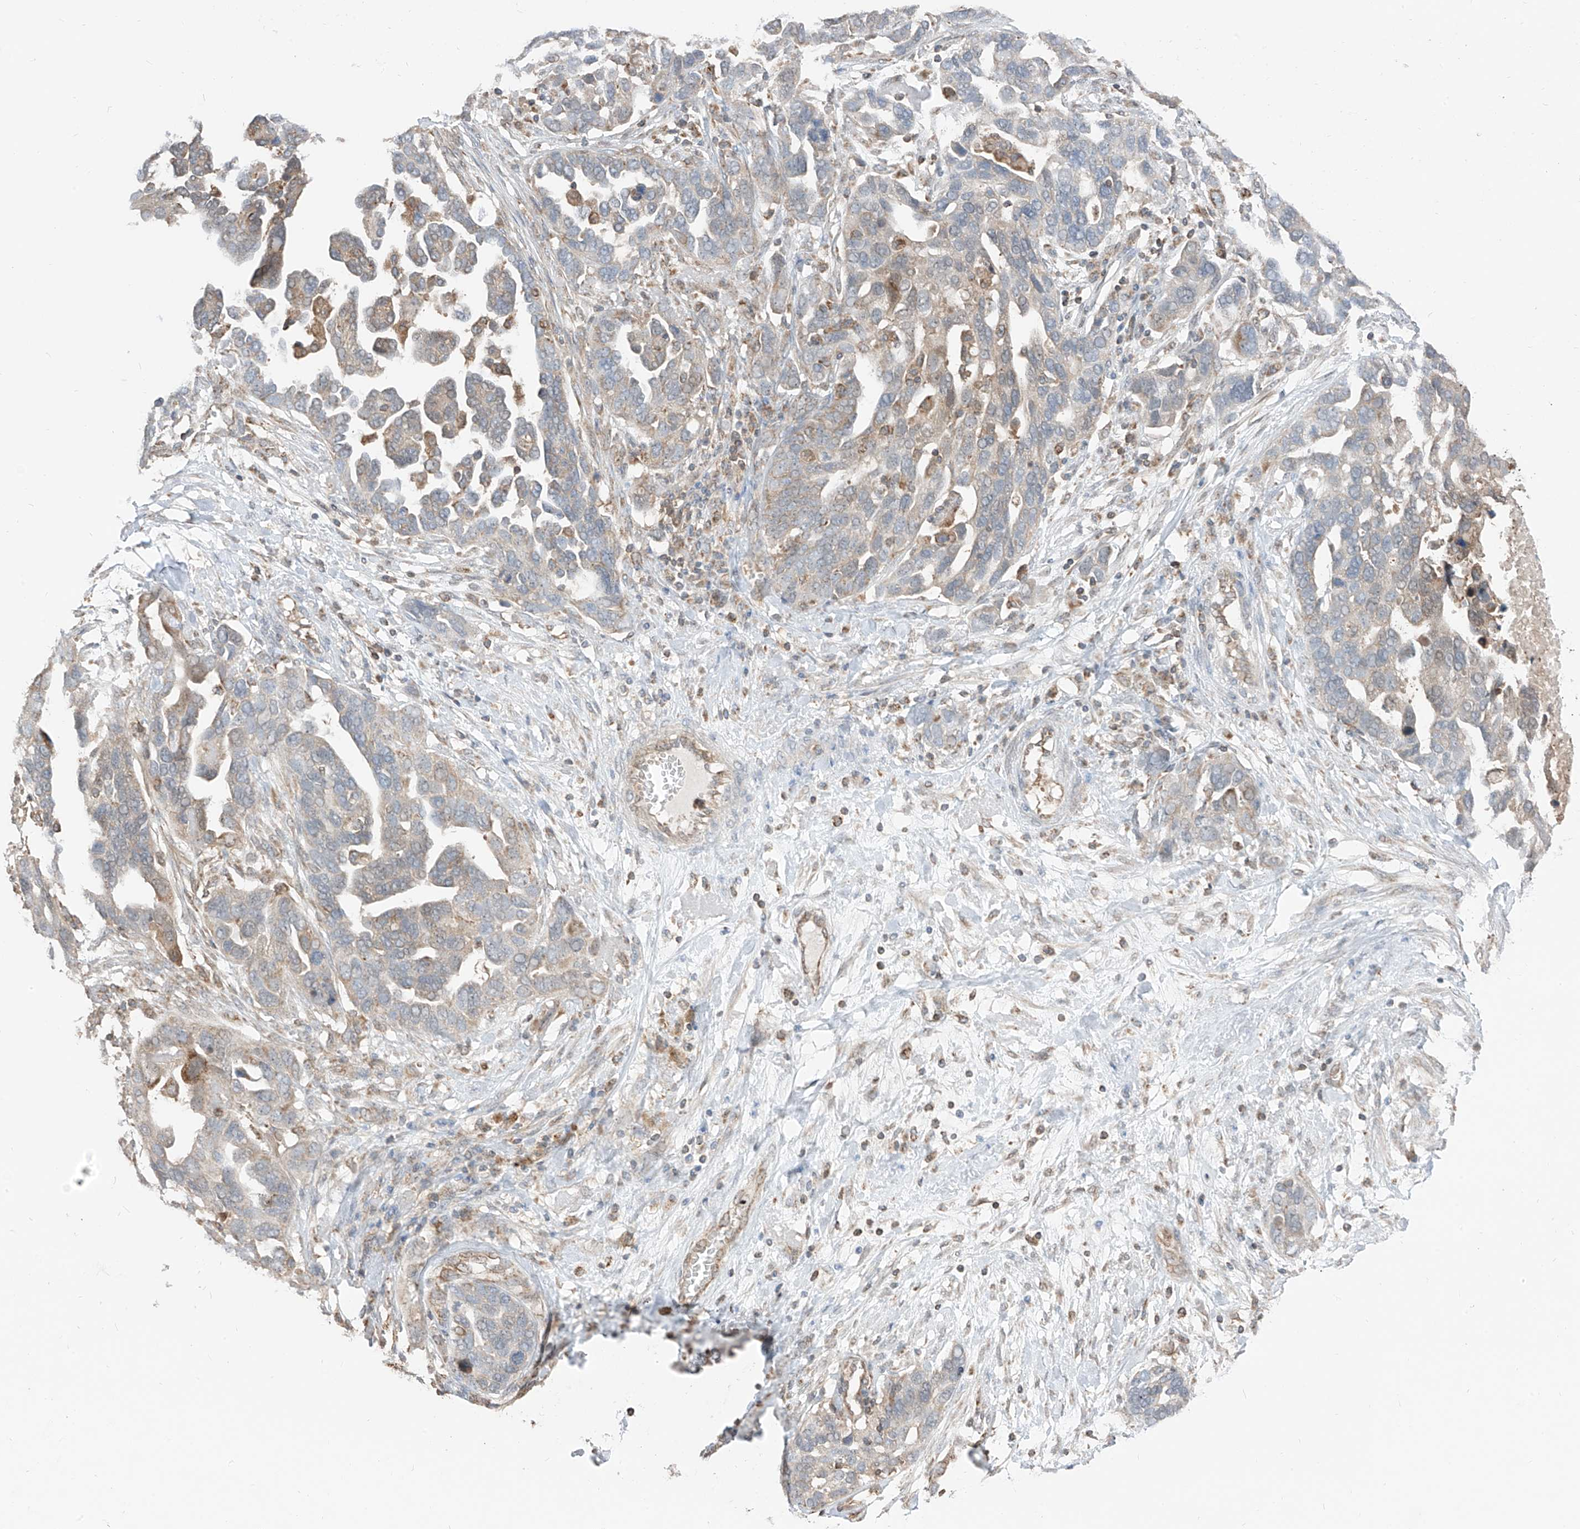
{"staining": {"intensity": "weak", "quantity": "<25%", "location": "cytoplasmic/membranous"}, "tissue": "ovarian cancer", "cell_type": "Tumor cells", "image_type": "cancer", "snomed": [{"axis": "morphology", "description": "Cystadenocarcinoma, serous, NOS"}, {"axis": "topography", "description": "Ovary"}], "caption": "IHC micrograph of neoplastic tissue: human ovarian cancer stained with DAB (3,3'-diaminobenzidine) shows no significant protein positivity in tumor cells.", "gene": "ETHE1", "patient": {"sex": "female", "age": 54}}